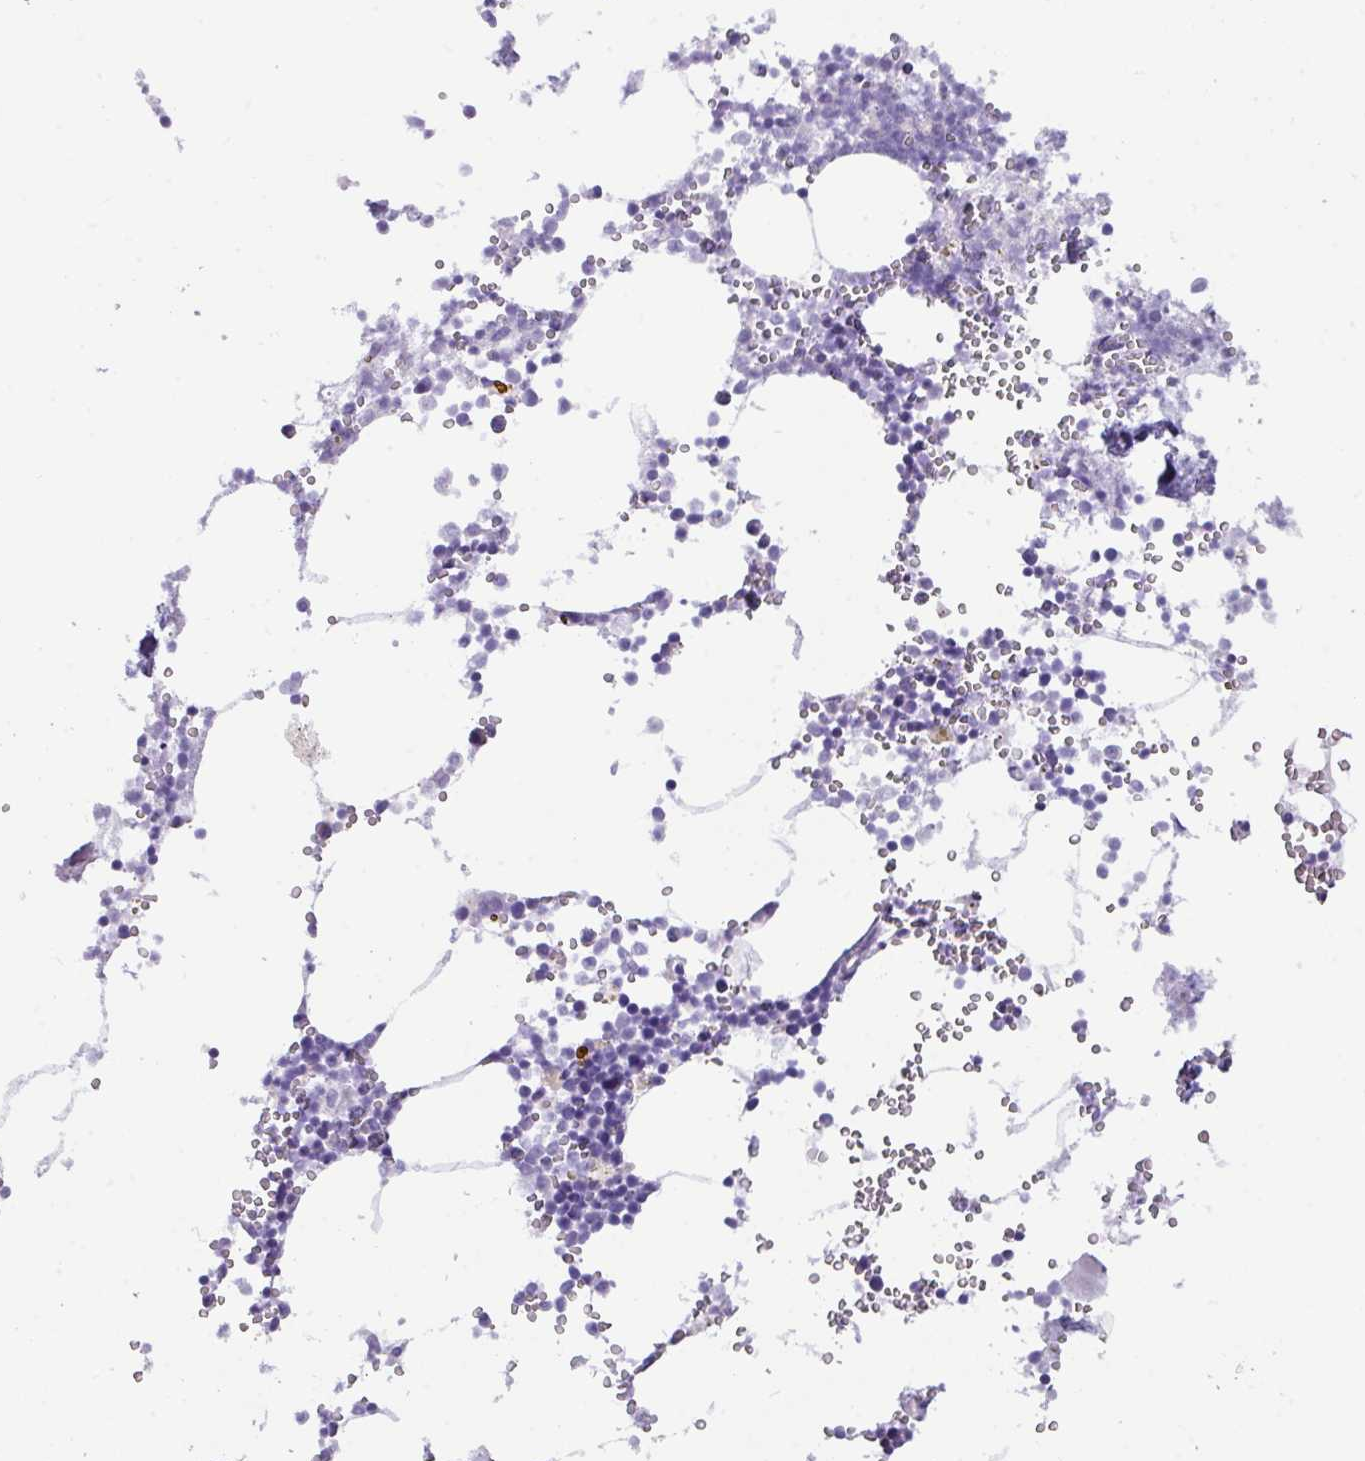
{"staining": {"intensity": "negative", "quantity": "none", "location": "none"}, "tissue": "bone marrow", "cell_type": "Hematopoietic cells", "image_type": "normal", "snomed": [{"axis": "morphology", "description": "Normal tissue, NOS"}, {"axis": "topography", "description": "Bone marrow"}], "caption": "This is an immunohistochemistry image of unremarkable human bone marrow. There is no positivity in hematopoietic cells.", "gene": "NCCRP1", "patient": {"sex": "male", "age": 54}}